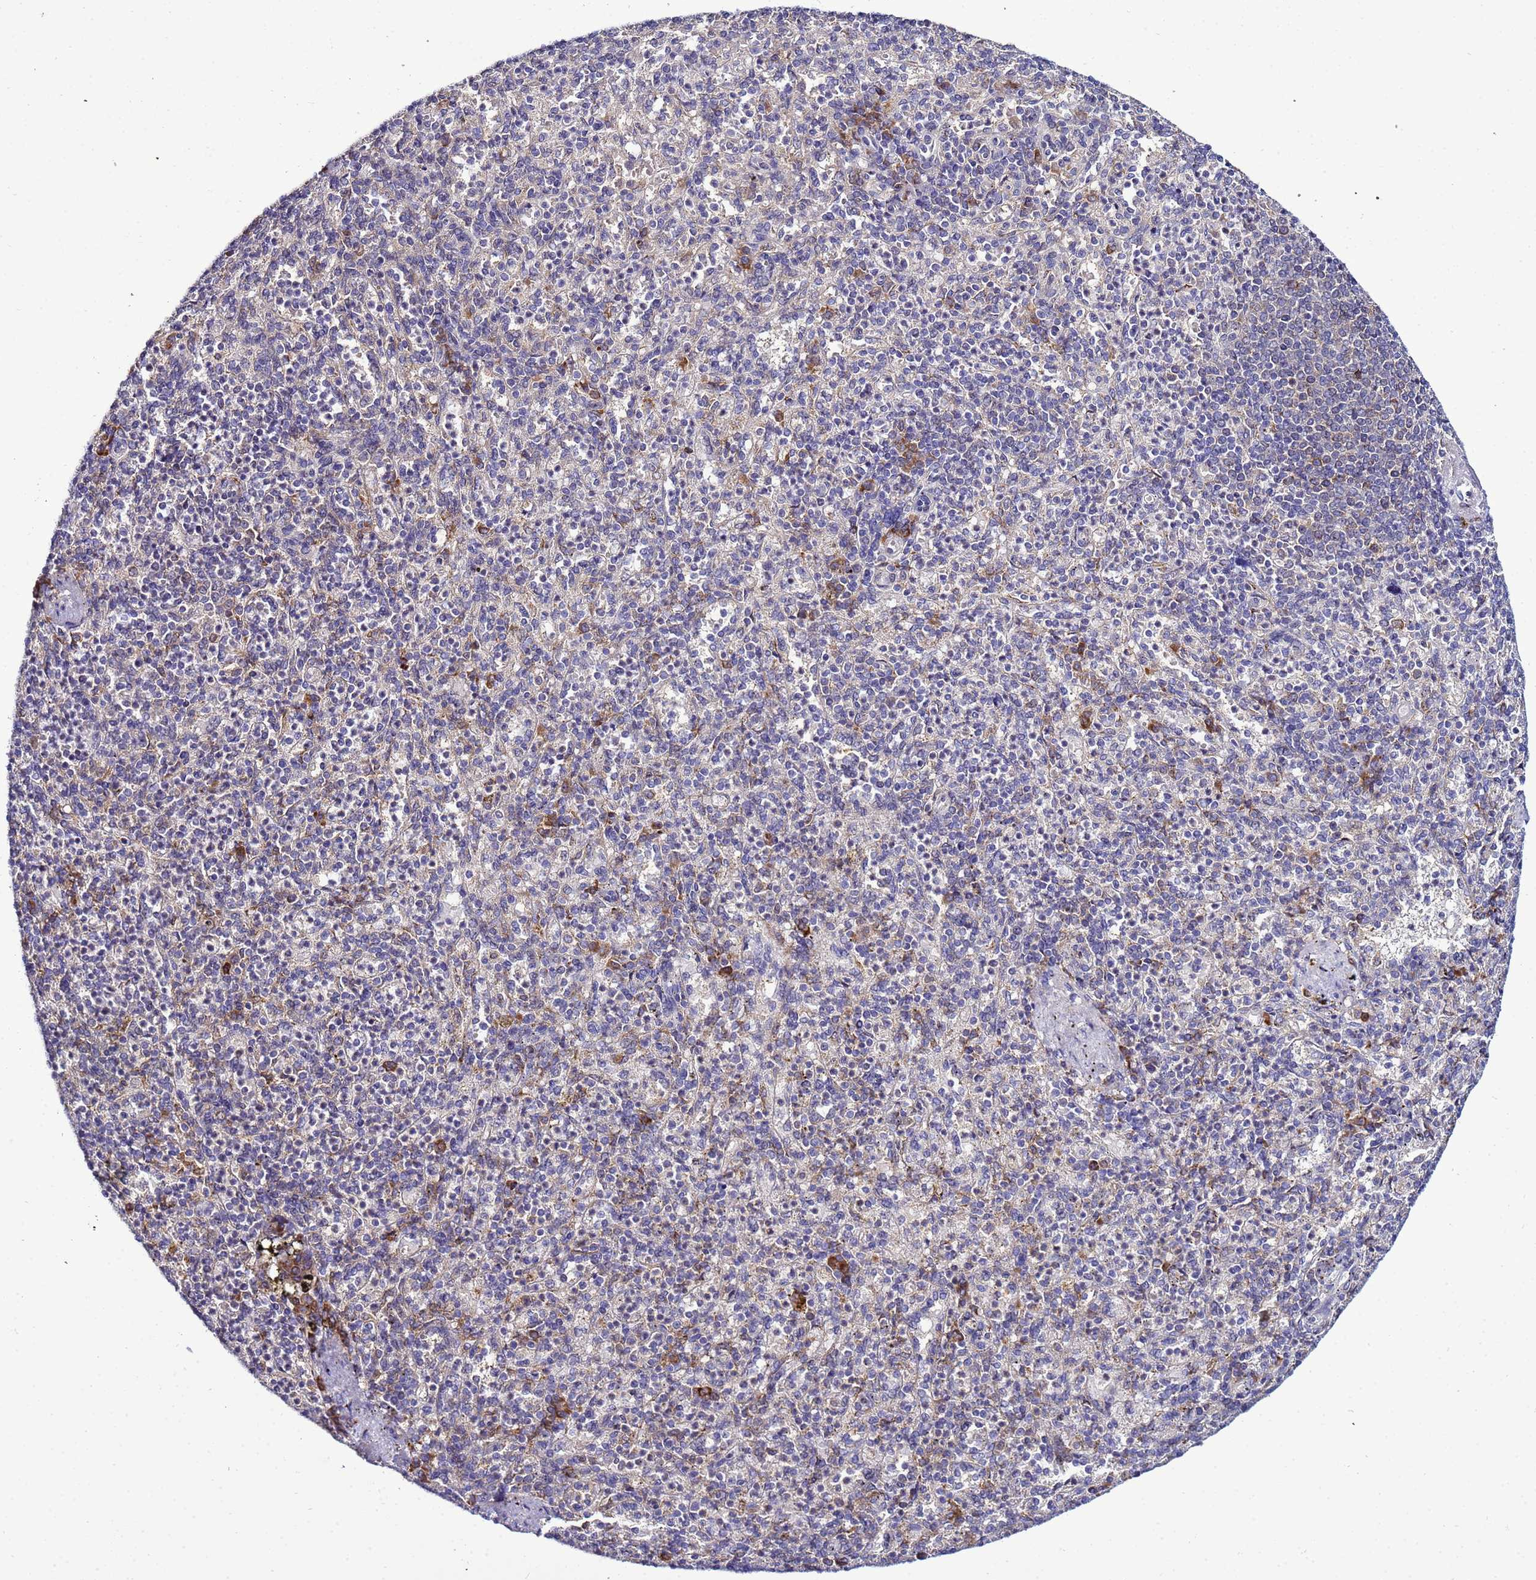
{"staining": {"intensity": "negative", "quantity": "none", "location": "none"}, "tissue": "spleen", "cell_type": "Cells in red pulp", "image_type": "normal", "snomed": [{"axis": "morphology", "description": "Normal tissue, NOS"}, {"axis": "topography", "description": "Spleen"}], "caption": "A high-resolution image shows immunohistochemistry staining of normal spleen, which reveals no significant staining in cells in red pulp. (DAB (3,3'-diaminobenzidine) immunohistochemistry visualized using brightfield microscopy, high magnification).", "gene": "NOL8", "patient": {"sex": "female", "age": 74}}